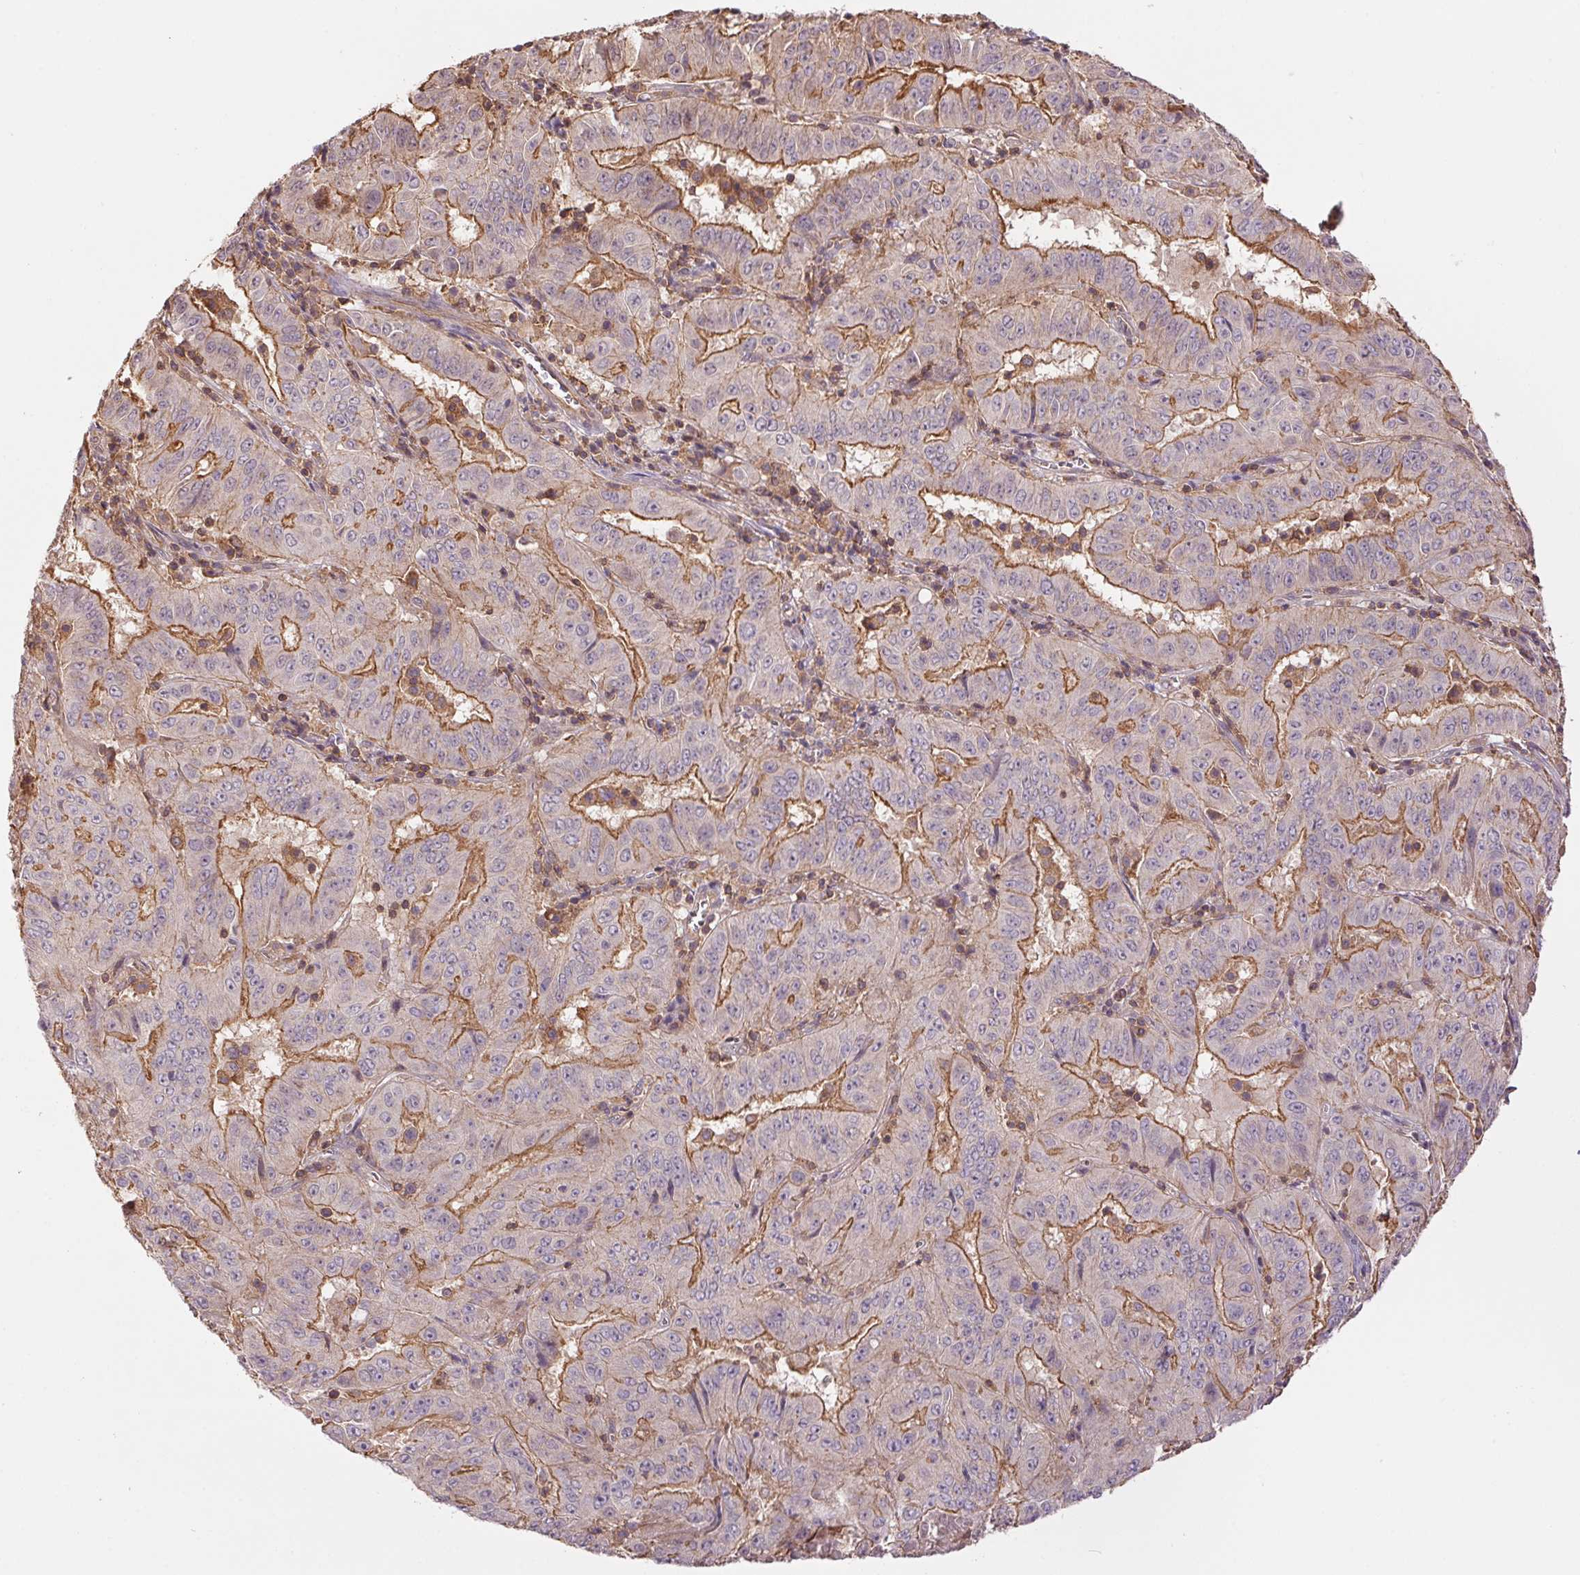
{"staining": {"intensity": "moderate", "quantity": "25%-75%", "location": "cytoplasmic/membranous"}, "tissue": "pancreatic cancer", "cell_type": "Tumor cells", "image_type": "cancer", "snomed": [{"axis": "morphology", "description": "Adenocarcinoma, NOS"}, {"axis": "topography", "description": "Pancreas"}], "caption": "Protein positivity by immunohistochemistry demonstrates moderate cytoplasmic/membranous expression in about 25%-75% of tumor cells in pancreatic cancer.", "gene": "TUBA3D", "patient": {"sex": "male", "age": 63}}